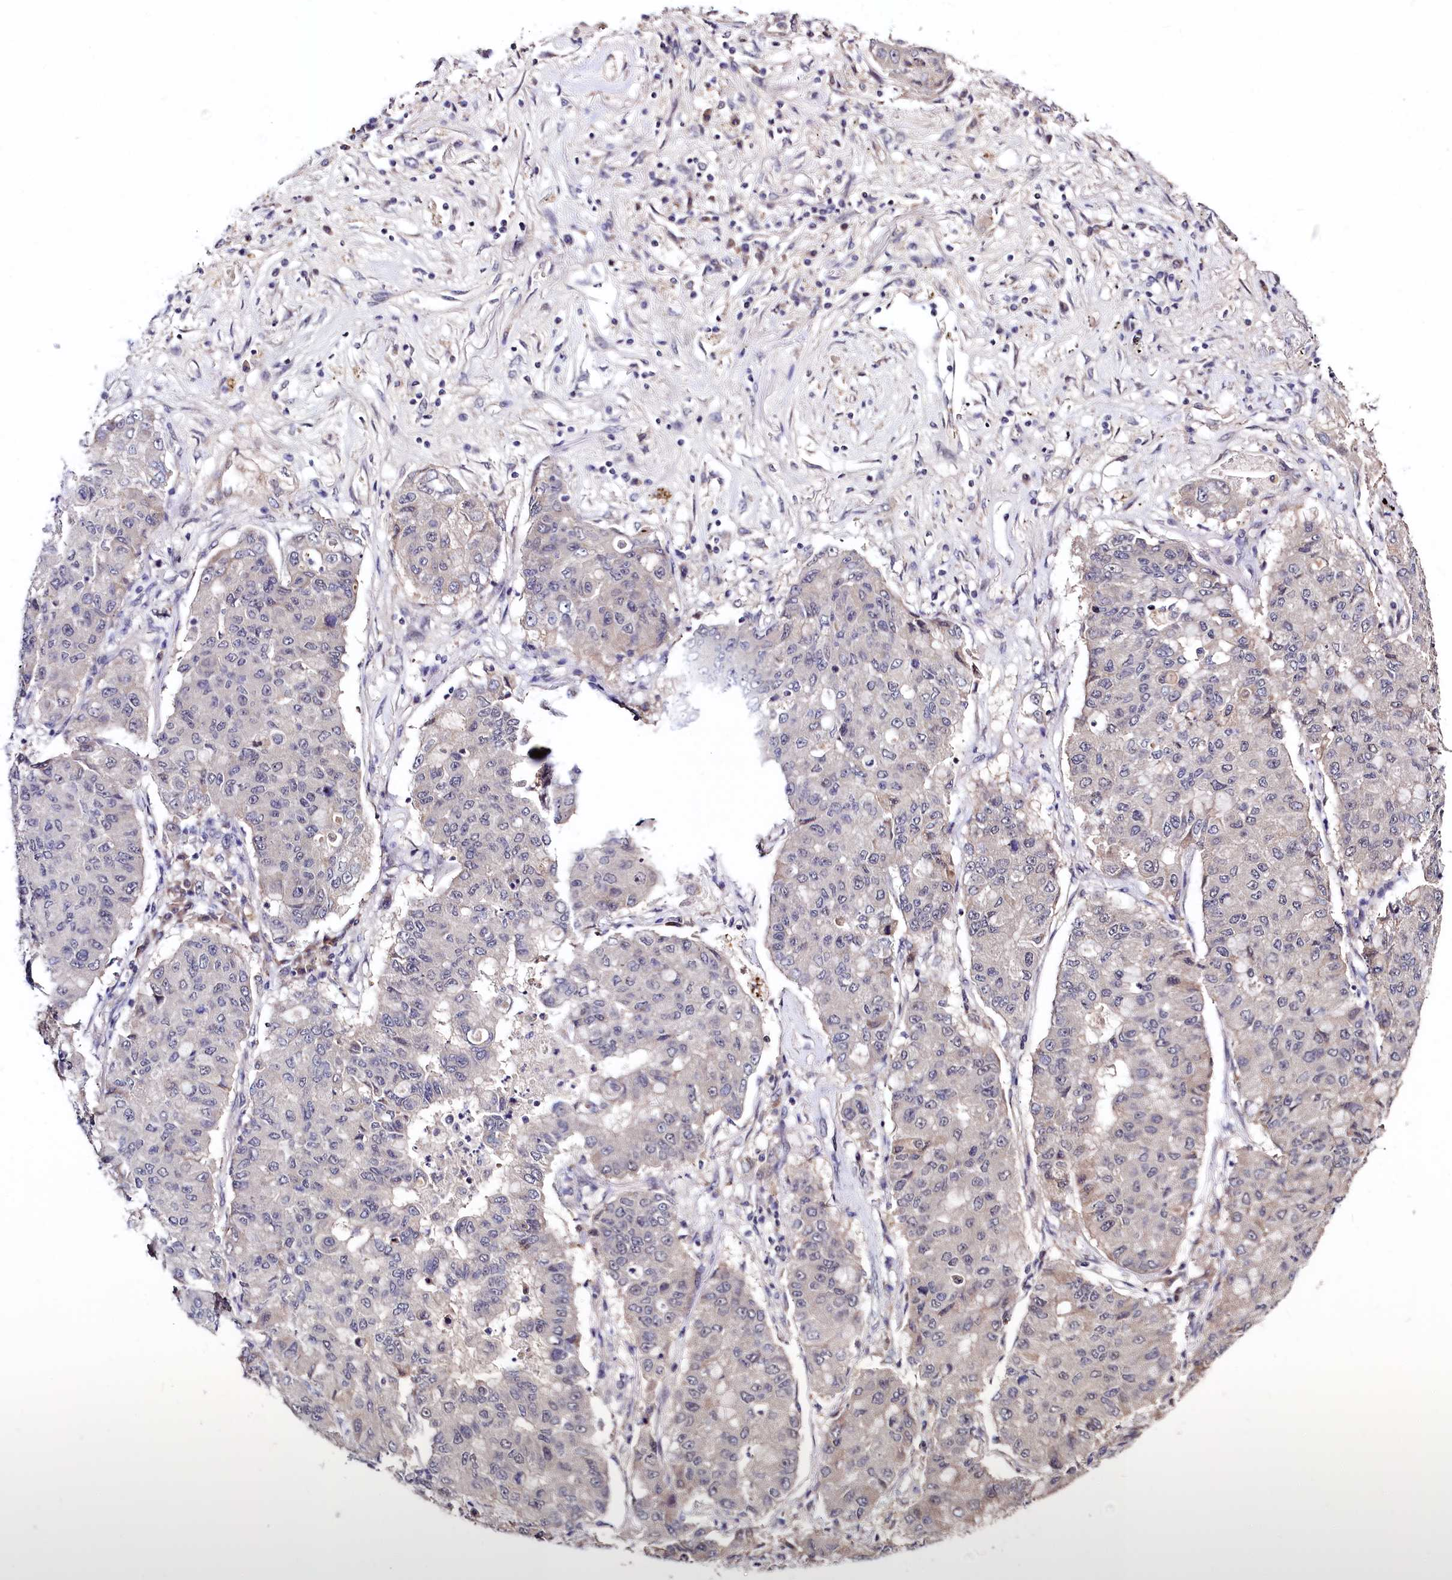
{"staining": {"intensity": "negative", "quantity": "none", "location": "none"}, "tissue": "lung cancer", "cell_type": "Tumor cells", "image_type": "cancer", "snomed": [{"axis": "morphology", "description": "Squamous cell carcinoma, NOS"}, {"axis": "topography", "description": "Lung"}], "caption": "The micrograph reveals no staining of tumor cells in squamous cell carcinoma (lung). Brightfield microscopy of IHC stained with DAB (3,3'-diaminobenzidine) (brown) and hematoxylin (blue), captured at high magnification.", "gene": "UBE3A", "patient": {"sex": "male", "age": 74}}